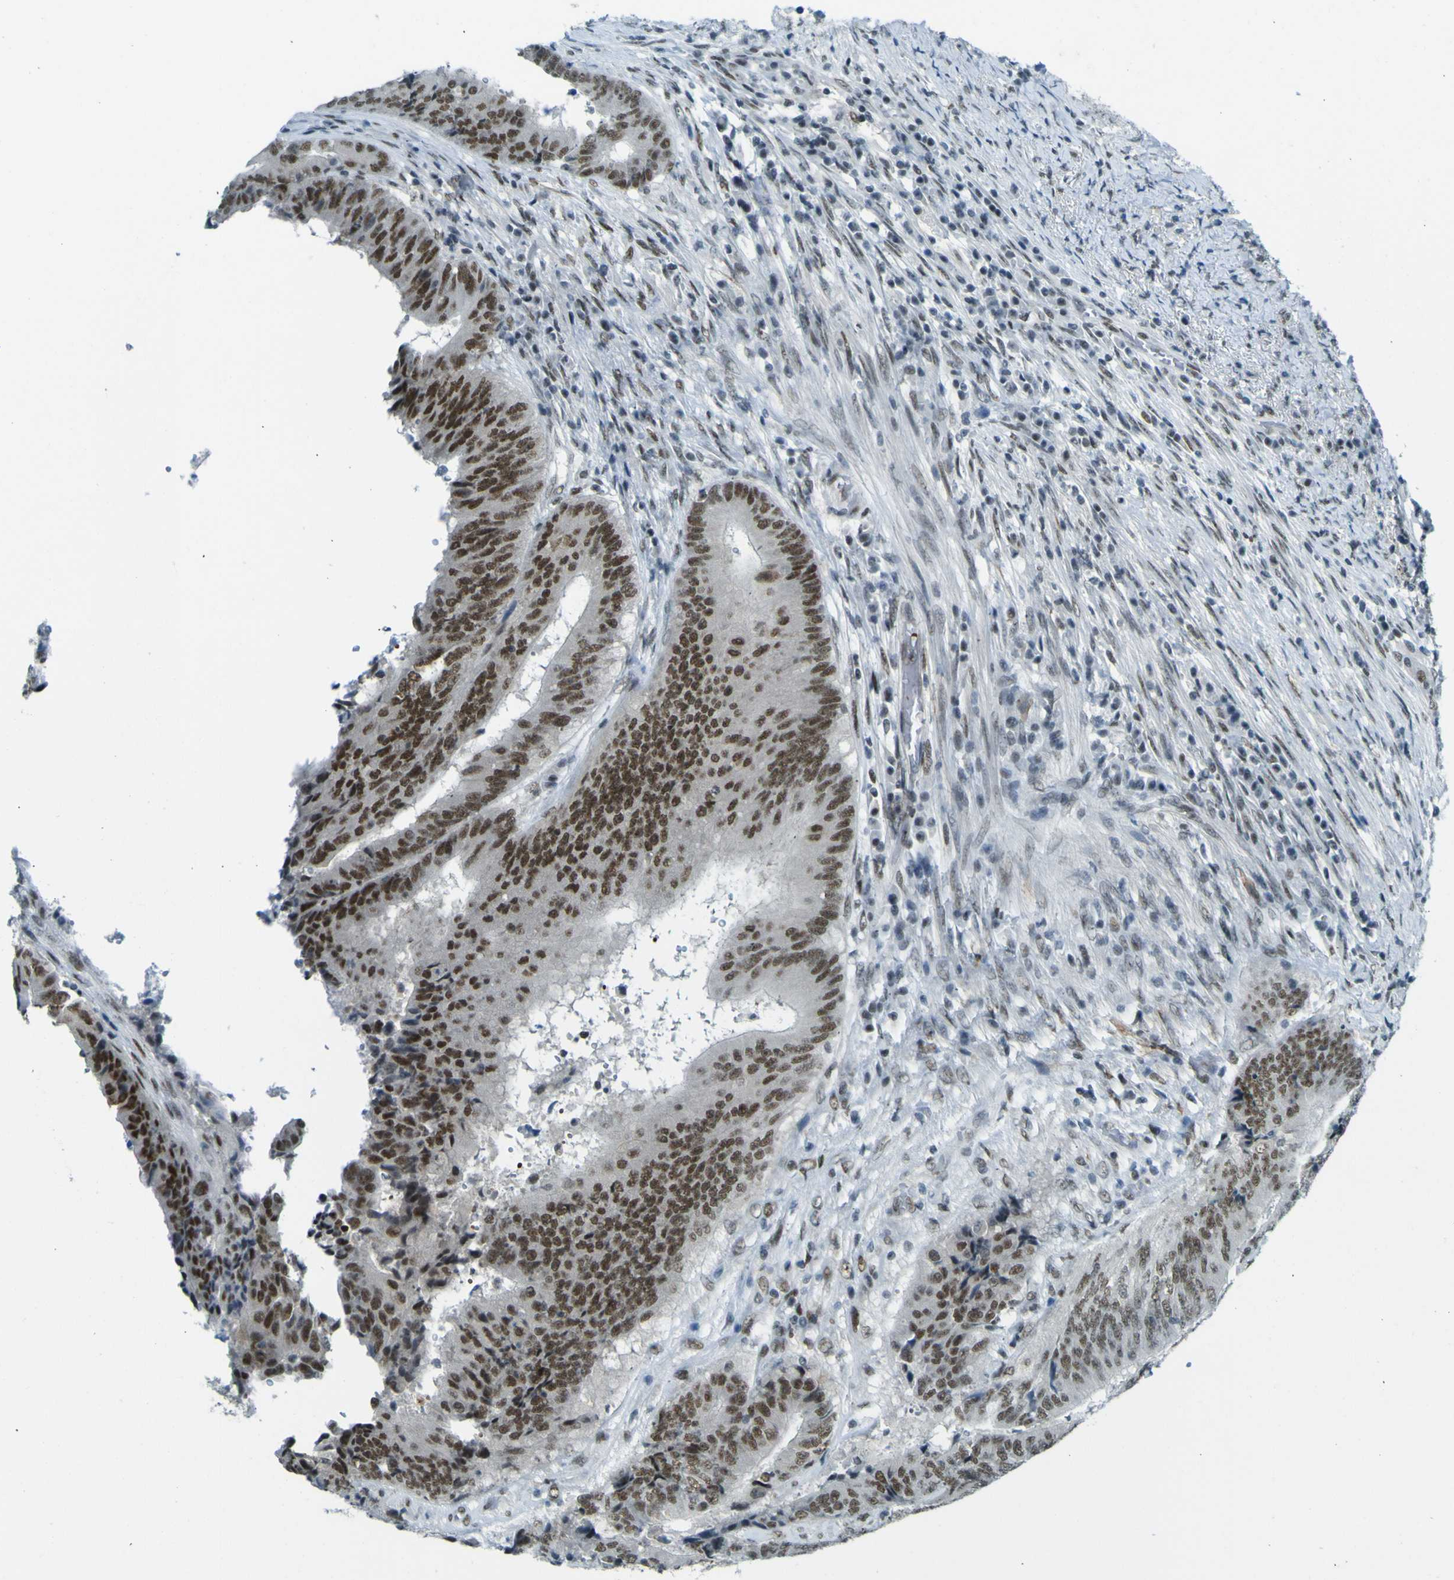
{"staining": {"intensity": "moderate", "quantity": ">75%", "location": "nuclear"}, "tissue": "colorectal cancer", "cell_type": "Tumor cells", "image_type": "cancer", "snomed": [{"axis": "morphology", "description": "Adenocarcinoma, NOS"}, {"axis": "topography", "description": "Rectum"}], "caption": "Moderate nuclear staining for a protein is appreciated in about >75% of tumor cells of colorectal cancer (adenocarcinoma) using IHC.", "gene": "CEBPG", "patient": {"sex": "male", "age": 72}}